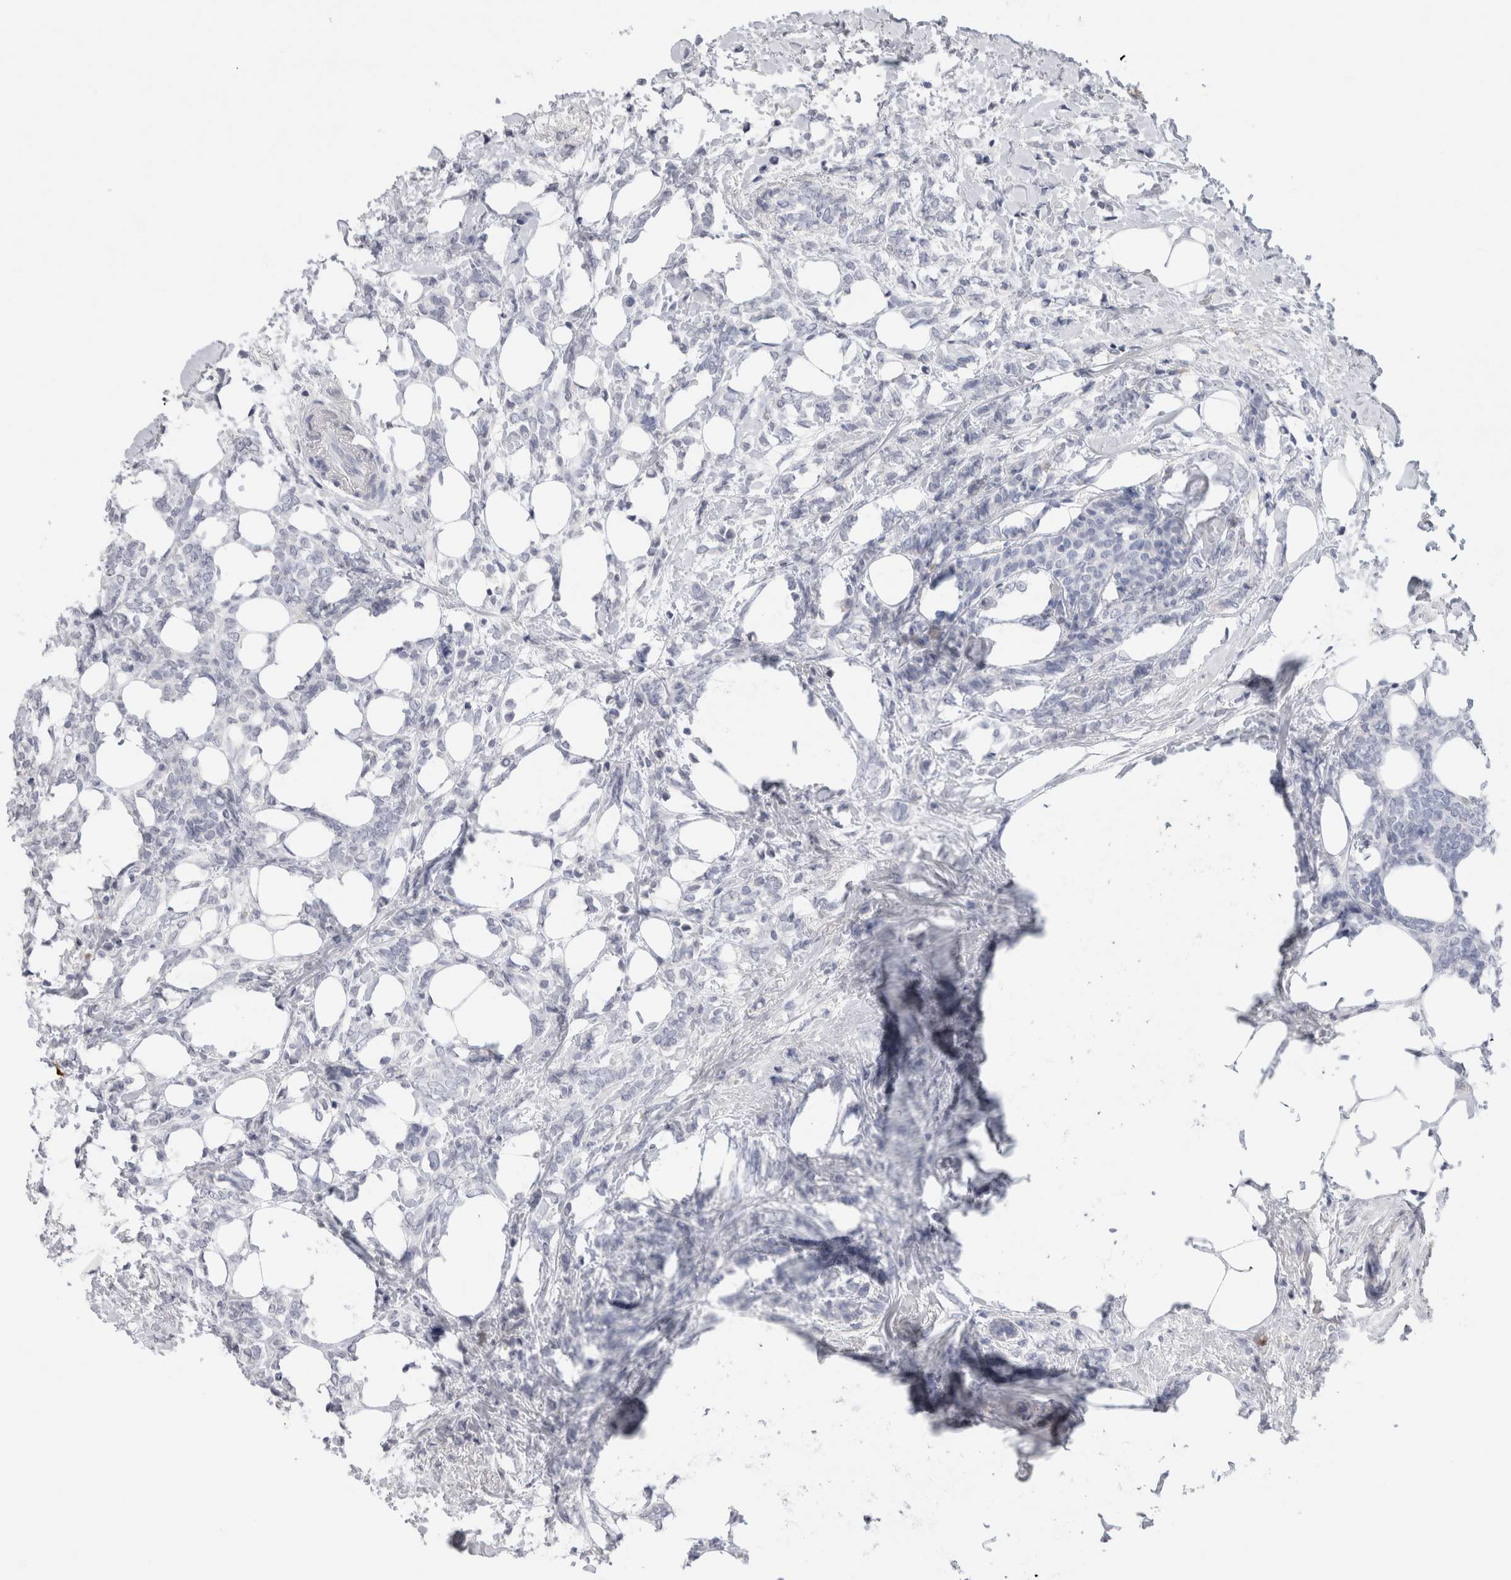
{"staining": {"intensity": "negative", "quantity": "none", "location": "none"}, "tissue": "breast cancer", "cell_type": "Tumor cells", "image_type": "cancer", "snomed": [{"axis": "morphology", "description": "Lobular carcinoma"}, {"axis": "topography", "description": "Breast"}], "caption": "DAB immunohistochemical staining of human breast cancer demonstrates no significant staining in tumor cells.", "gene": "LAMP3", "patient": {"sex": "female", "age": 50}}